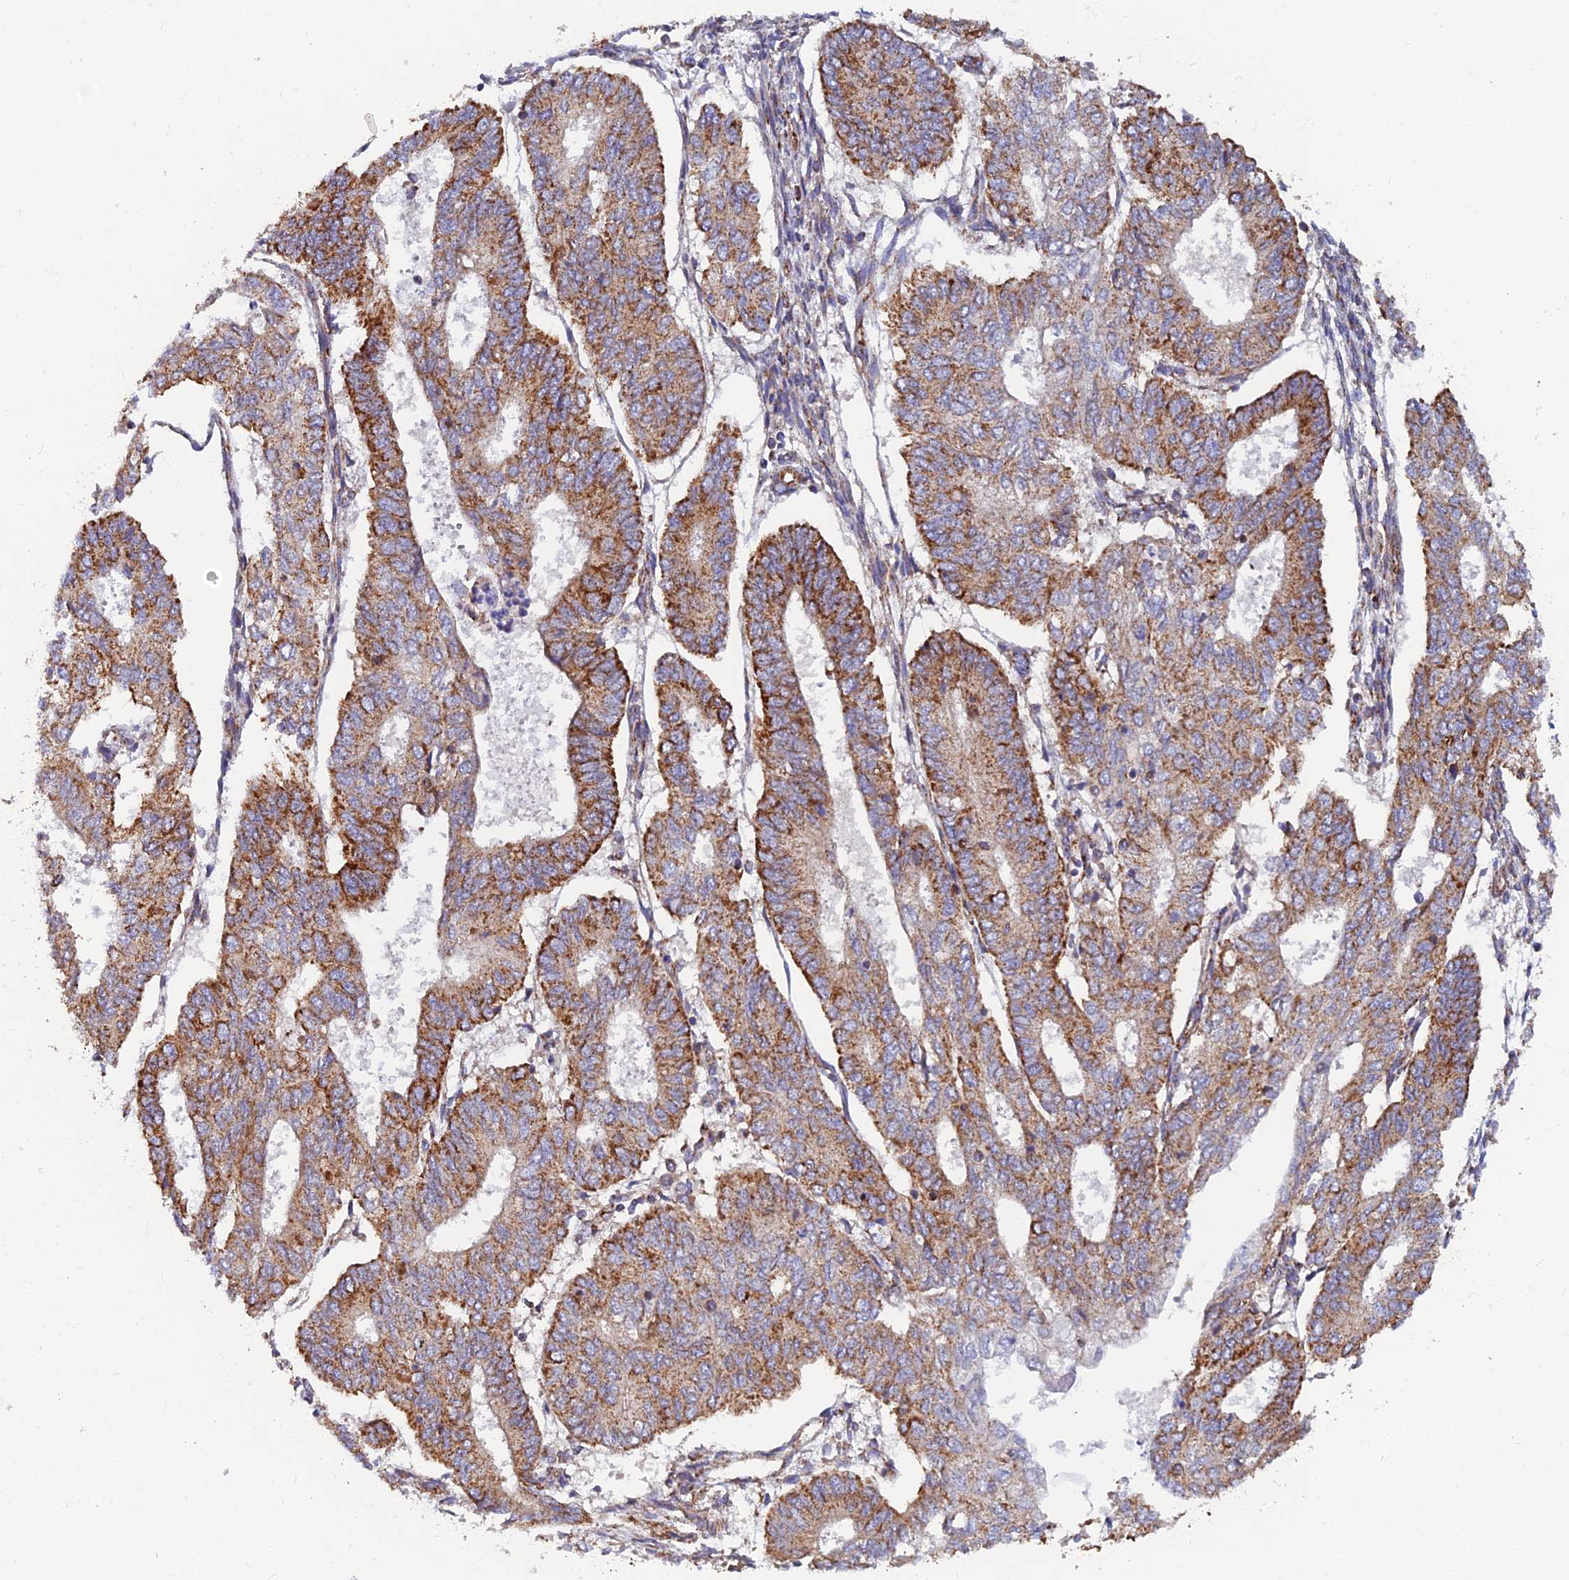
{"staining": {"intensity": "strong", "quantity": ">75%", "location": "cytoplasmic/membranous"}, "tissue": "endometrial cancer", "cell_type": "Tumor cells", "image_type": "cancer", "snomed": [{"axis": "morphology", "description": "Adenocarcinoma, NOS"}, {"axis": "topography", "description": "Endometrium"}], "caption": "Tumor cells reveal high levels of strong cytoplasmic/membranous expression in about >75% of cells in human endometrial adenocarcinoma.", "gene": "MRPS9", "patient": {"sex": "female", "age": 68}}